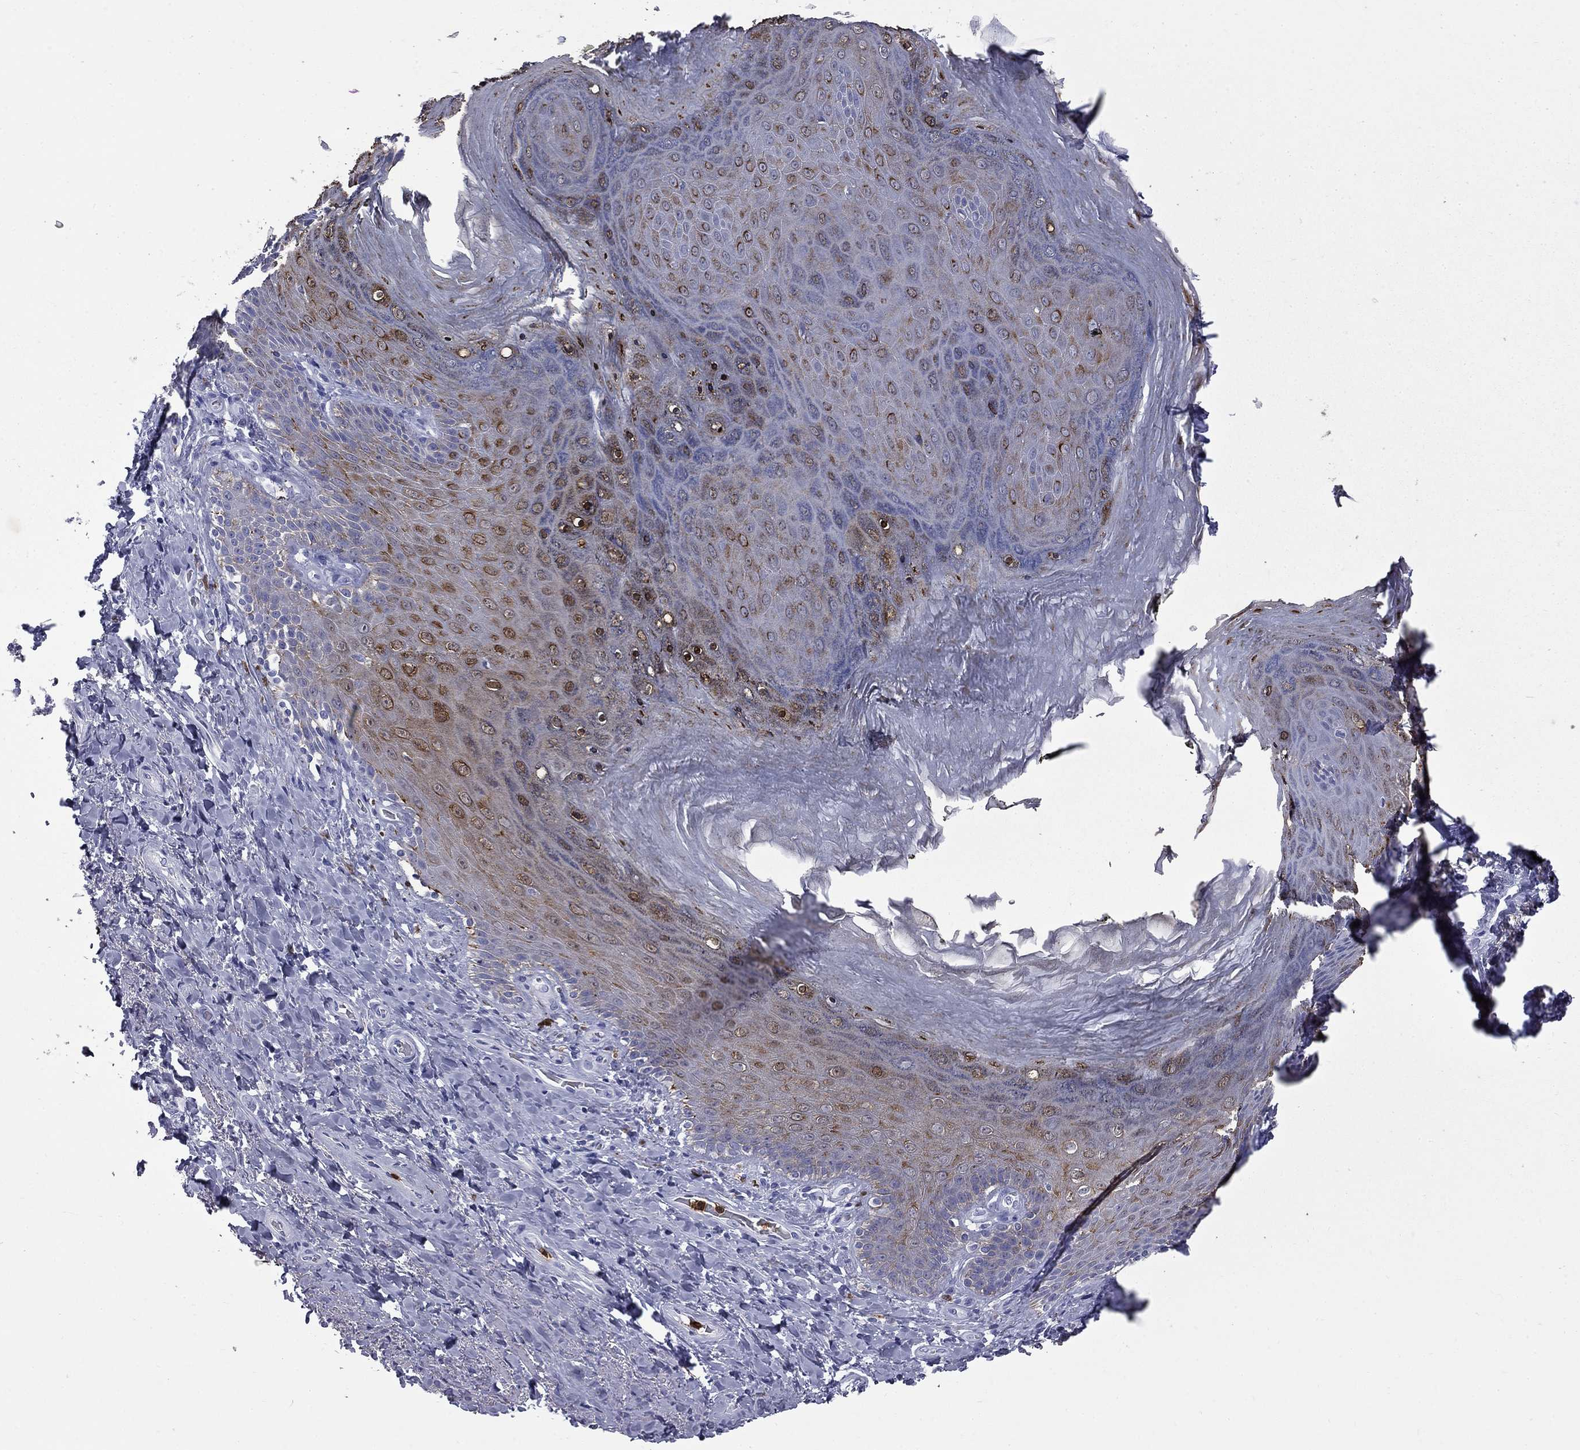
{"staining": {"intensity": "negative", "quantity": "none", "location": "none"}, "tissue": "adipose tissue", "cell_type": "Adipocytes", "image_type": "normal", "snomed": [{"axis": "morphology", "description": "Normal tissue, NOS"}, {"axis": "topography", "description": "Anal"}, {"axis": "topography", "description": "Peripheral nerve tissue"}], "caption": "Histopathology image shows no significant protein expression in adipocytes of unremarkable adipose tissue.", "gene": "TRIM29", "patient": {"sex": "male", "age": 53}}